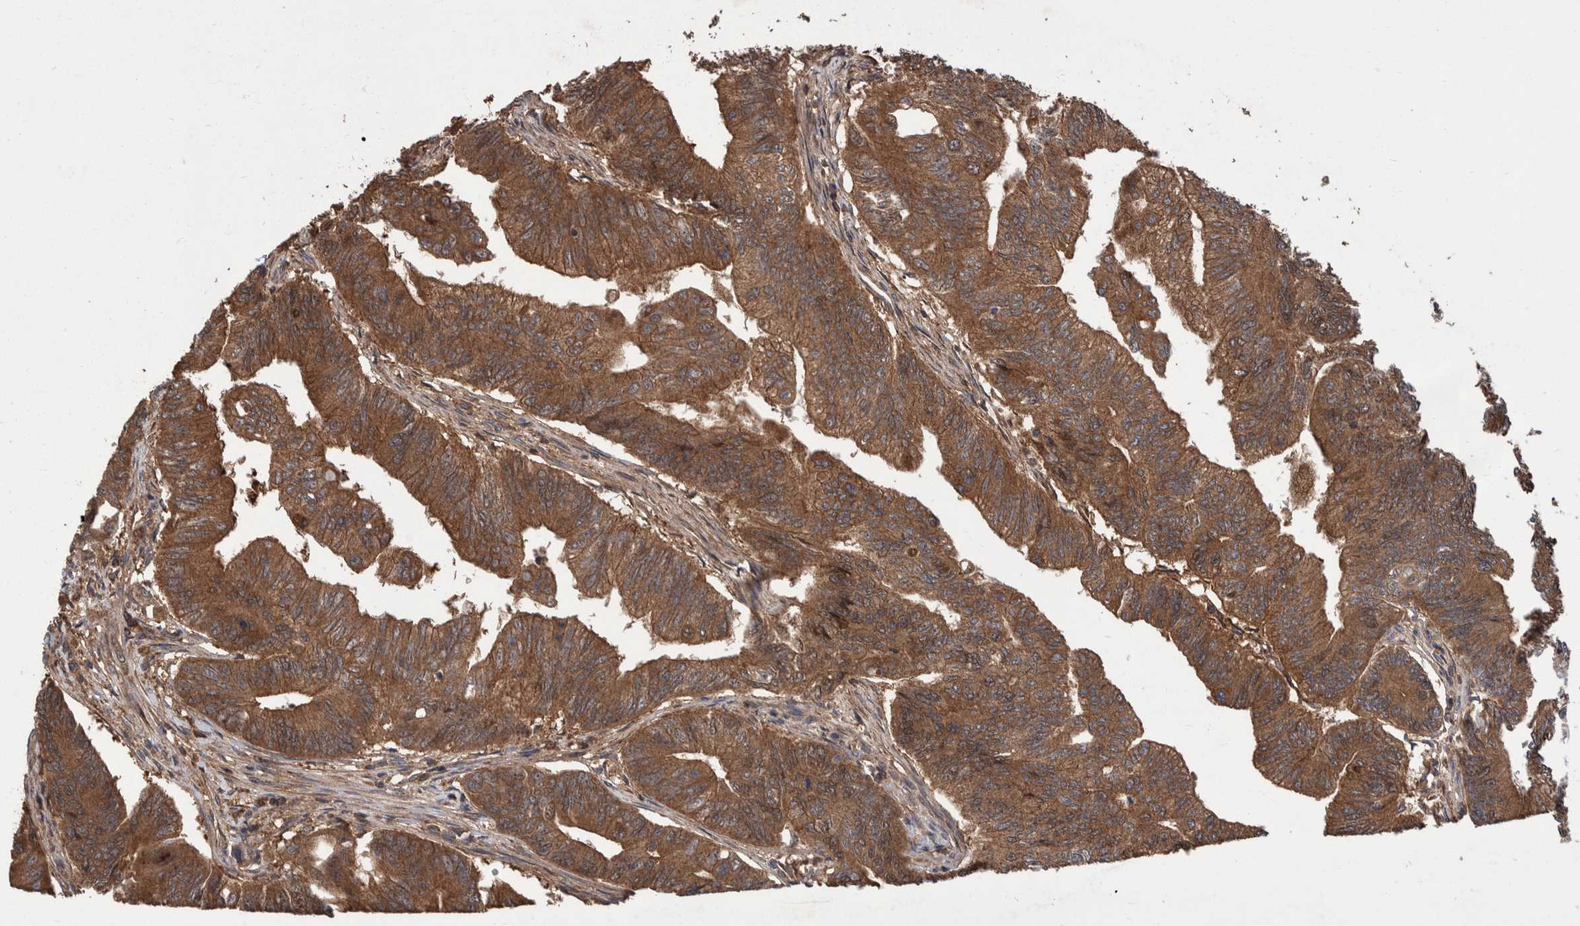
{"staining": {"intensity": "moderate", "quantity": ">75%", "location": "cytoplasmic/membranous"}, "tissue": "colorectal cancer", "cell_type": "Tumor cells", "image_type": "cancer", "snomed": [{"axis": "morphology", "description": "Adenoma, NOS"}, {"axis": "morphology", "description": "Adenocarcinoma, NOS"}, {"axis": "topography", "description": "Colon"}], "caption": "Moderate cytoplasmic/membranous protein staining is seen in approximately >75% of tumor cells in adenocarcinoma (colorectal).", "gene": "VBP1", "patient": {"sex": "male", "age": 79}}